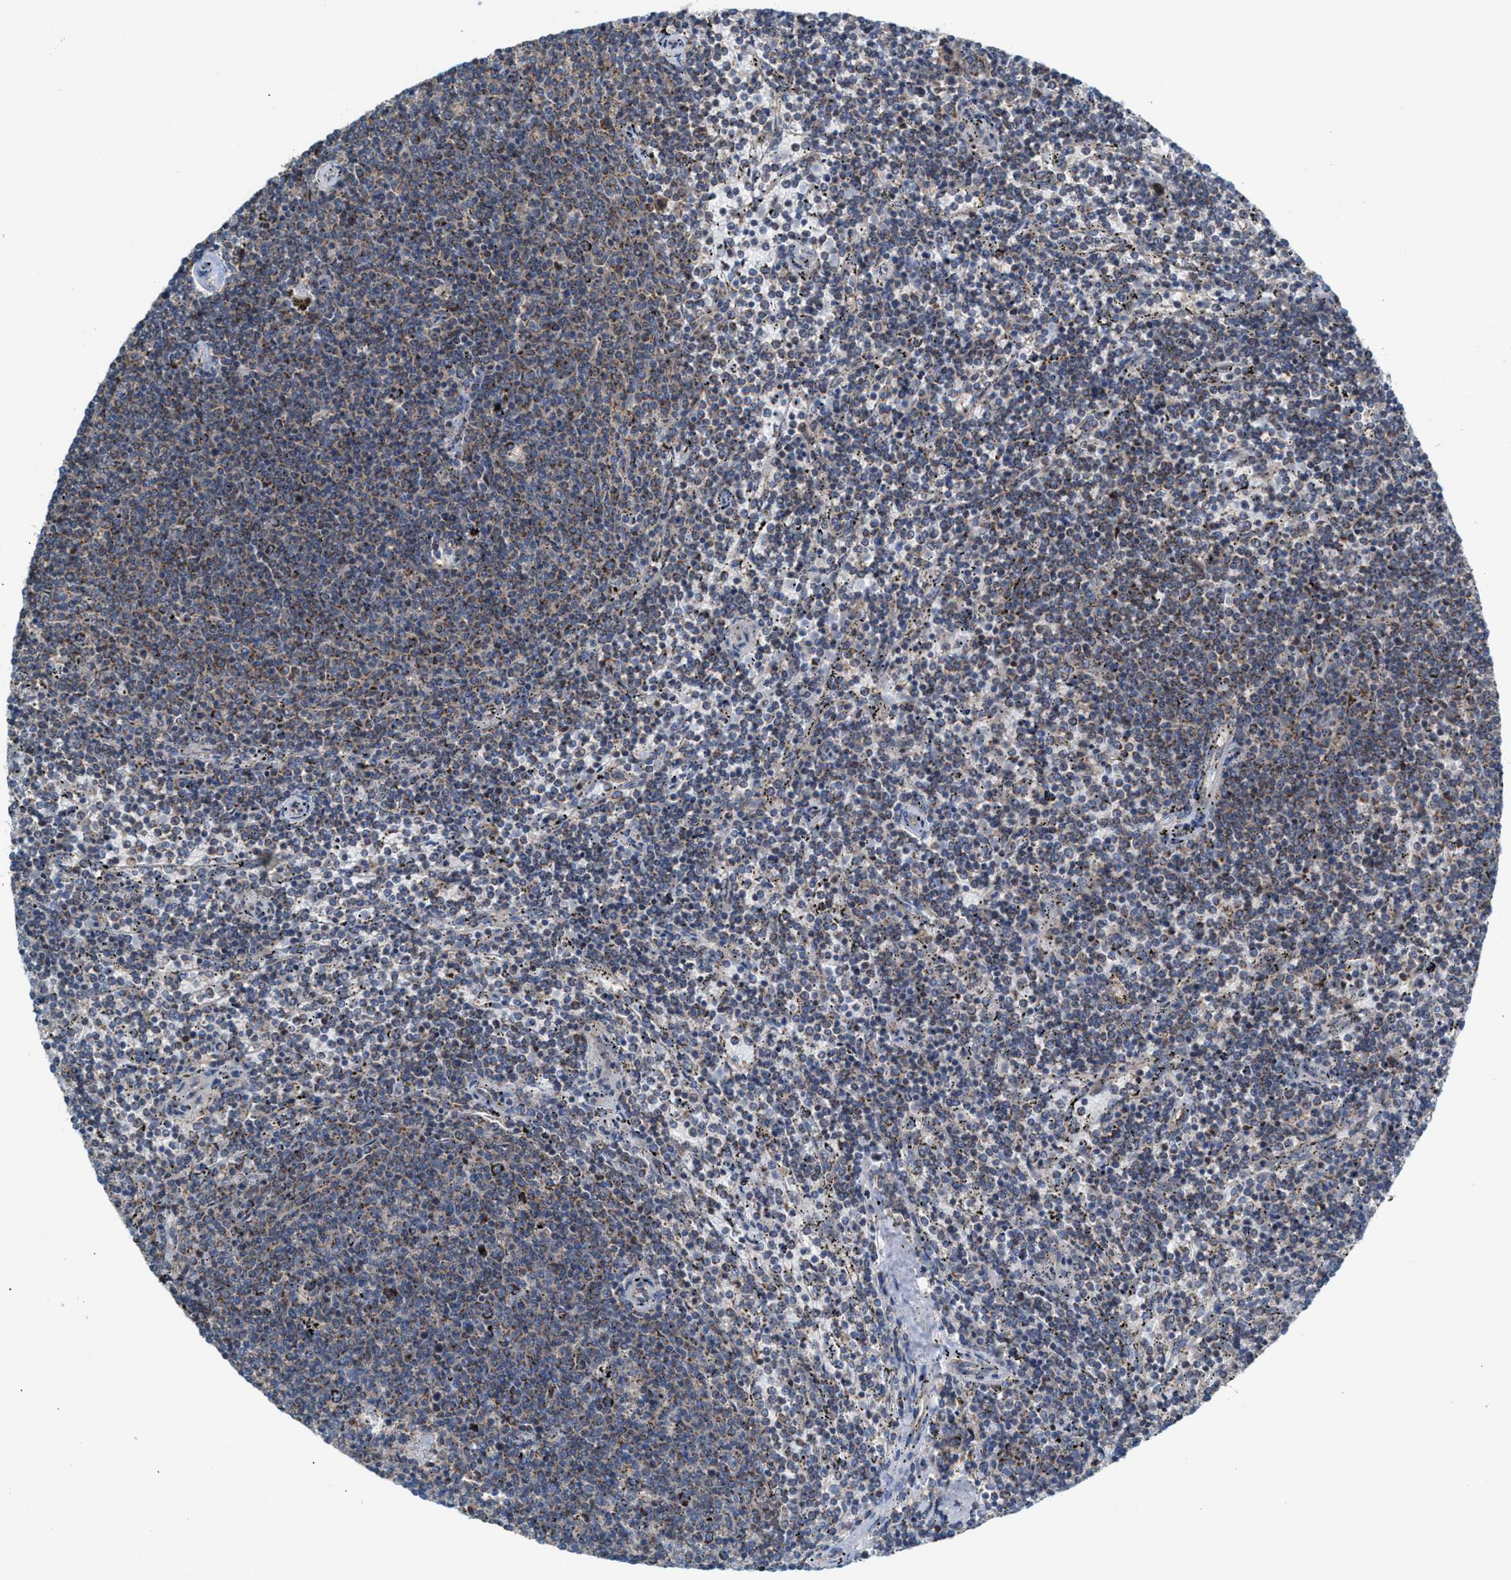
{"staining": {"intensity": "weak", "quantity": ">75%", "location": "cytoplasmic/membranous"}, "tissue": "lymphoma", "cell_type": "Tumor cells", "image_type": "cancer", "snomed": [{"axis": "morphology", "description": "Malignant lymphoma, non-Hodgkin's type, Low grade"}, {"axis": "topography", "description": "Spleen"}], "caption": "Protein expression analysis of human lymphoma reveals weak cytoplasmic/membranous staining in approximately >75% of tumor cells. (DAB (3,3'-diaminobenzidine) IHC, brown staining for protein, blue staining for nuclei).", "gene": "MRM1", "patient": {"sex": "female", "age": 50}}